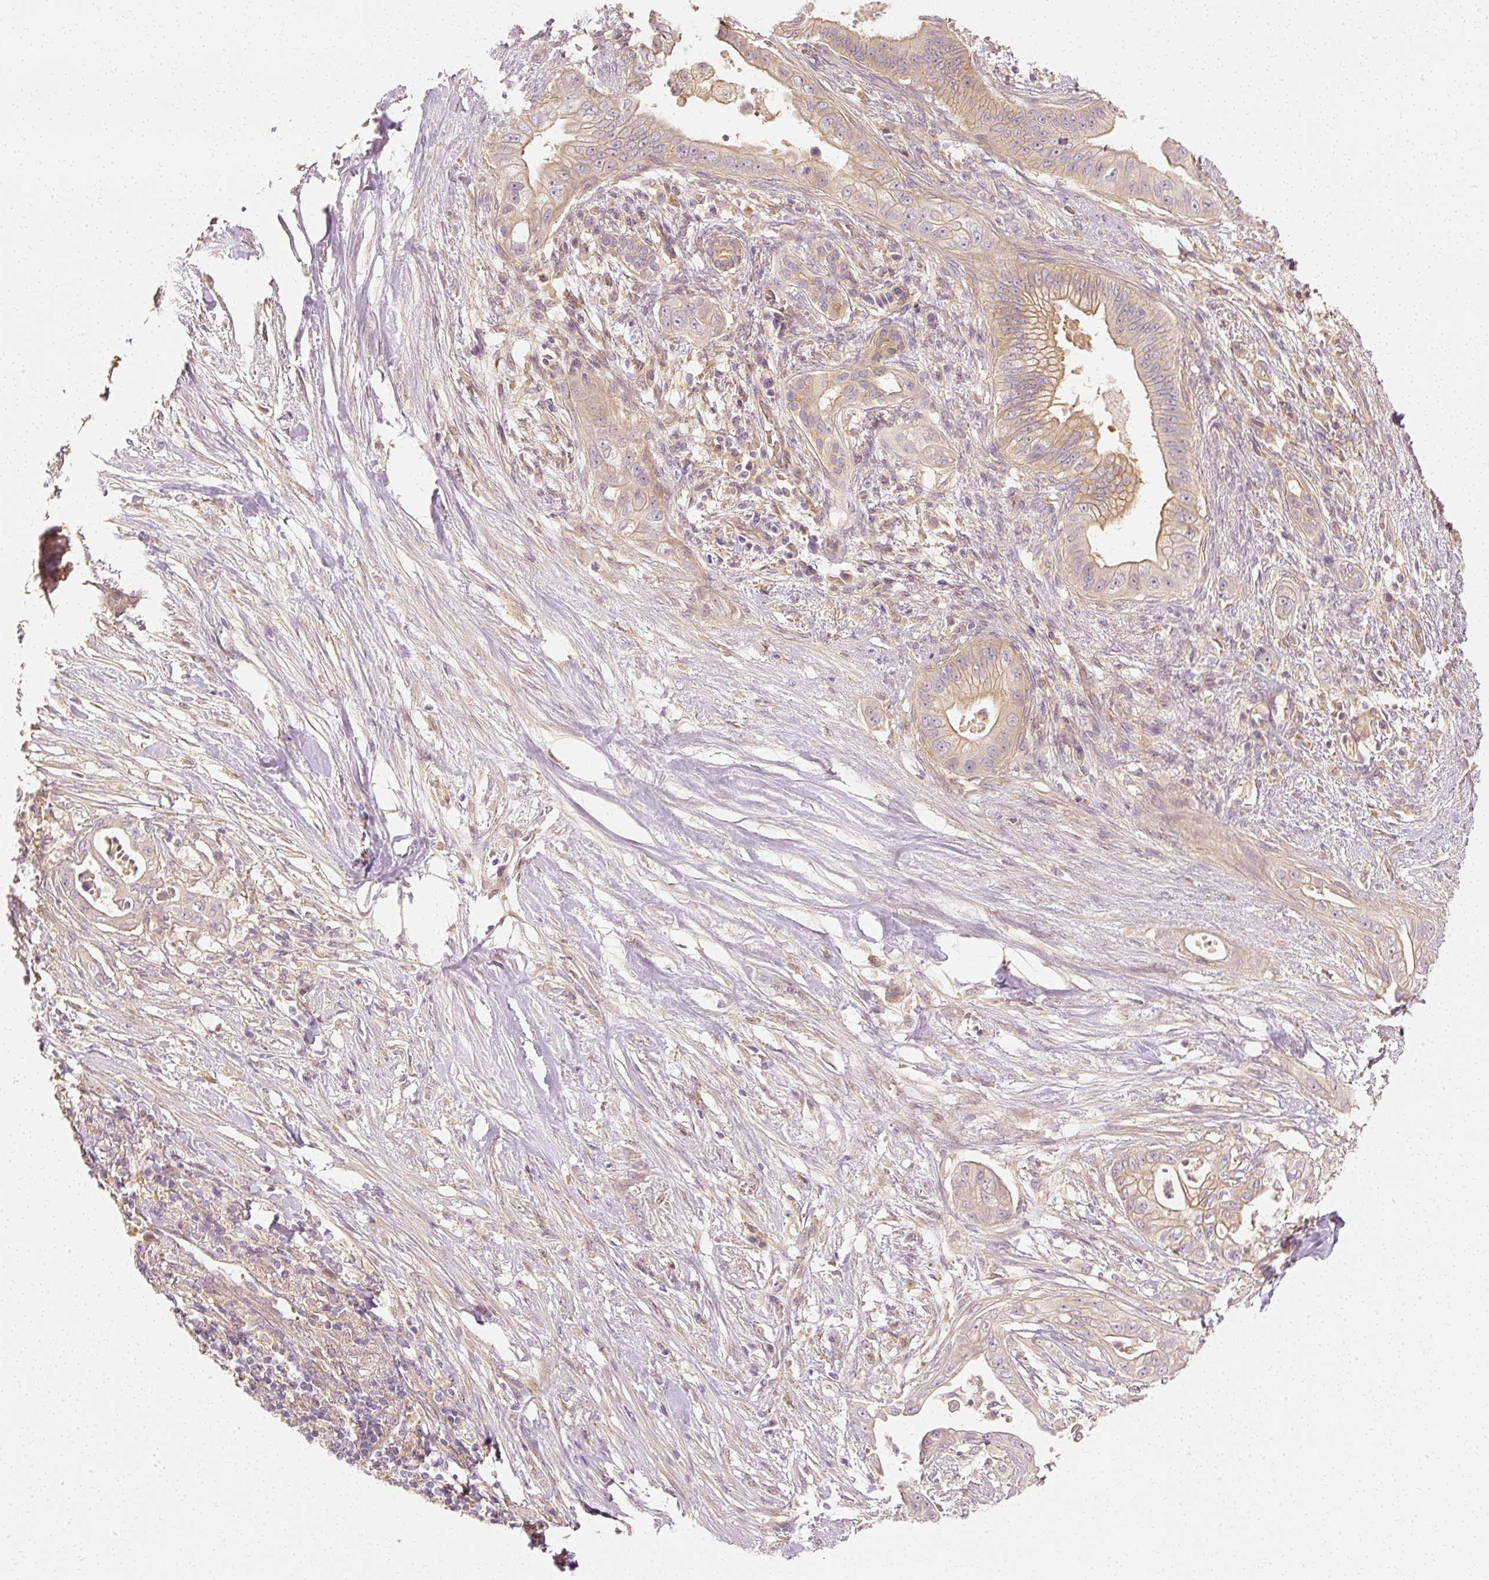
{"staining": {"intensity": "moderate", "quantity": "25%-75%", "location": "cytoplasmic/membranous"}, "tissue": "pancreatic cancer", "cell_type": "Tumor cells", "image_type": "cancer", "snomed": [{"axis": "morphology", "description": "Adenocarcinoma, NOS"}, {"axis": "topography", "description": "Pancreas"}], "caption": "Immunohistochemistry (IHC) of pancreatic cancer (adenocarcinoma) reveals medium levels of moderate cytoplasmic/membranous positivity in about 25%-75% of tumor cells. Immunohistochemistry (IHC) stains the protein in brown and the nuclei are stained blue.", "gene": "GNAQ", "patient": {"sex": "male", "age": 58}}